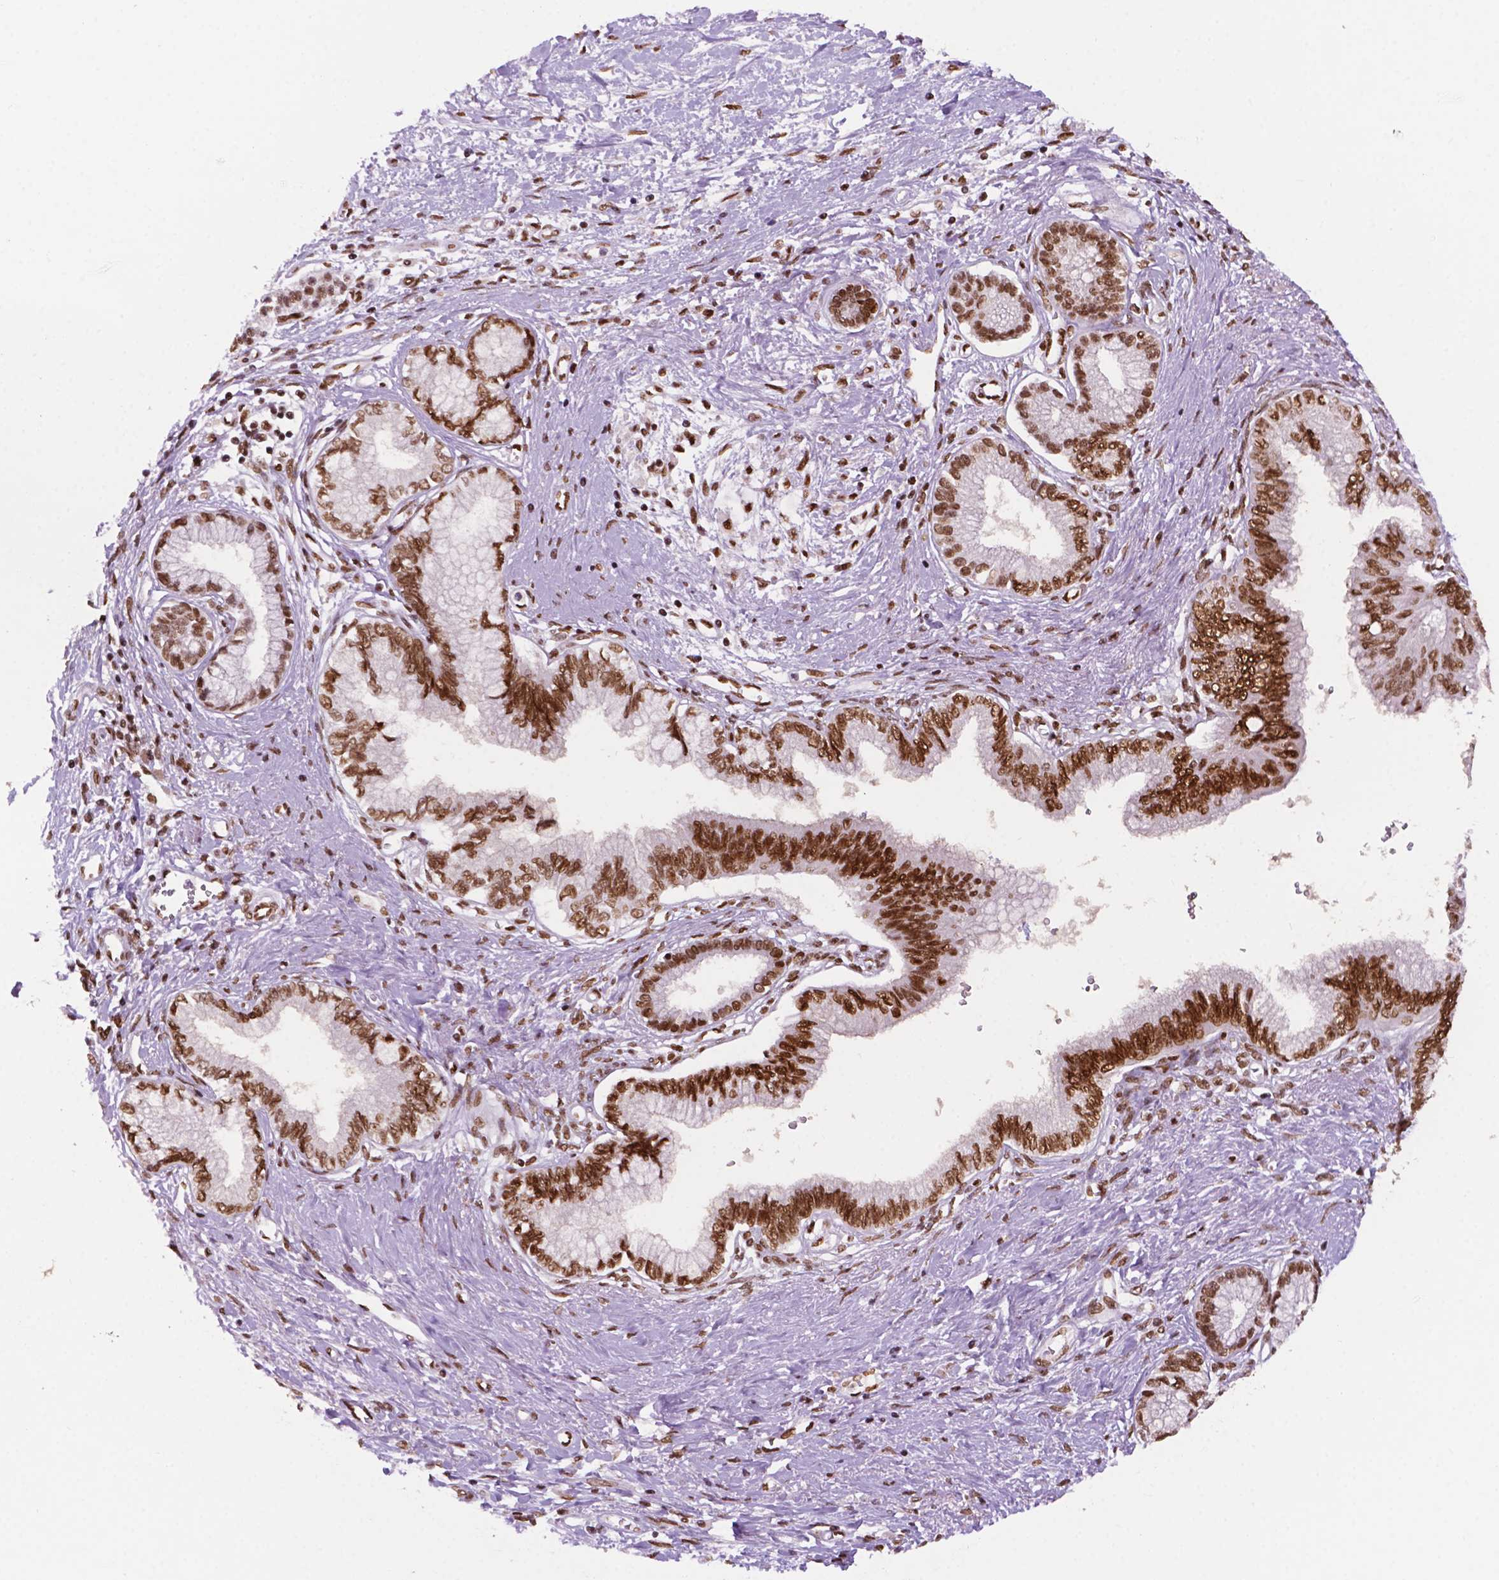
{"staining": {"intensity": "moderate", "quantity": "25%-75%", "location": "nuclear"}, "tissue": "pancreatic cancer", "cell_type": "Tumor cells", "image_type": "cancer", "snomed": [{"axis": "morphology", "description": "Adenocarcinoma, NOS"}, {"axis": "topography", "description": "Pancreas"}], "caption": "This is a micrograph of IHC staining of pancreatic adenocarcinoma, which shows moderate positivity in the nuclear of tumor cells.", "gene": "MLH1", "patient": {"sex": "female", "age": 77}}